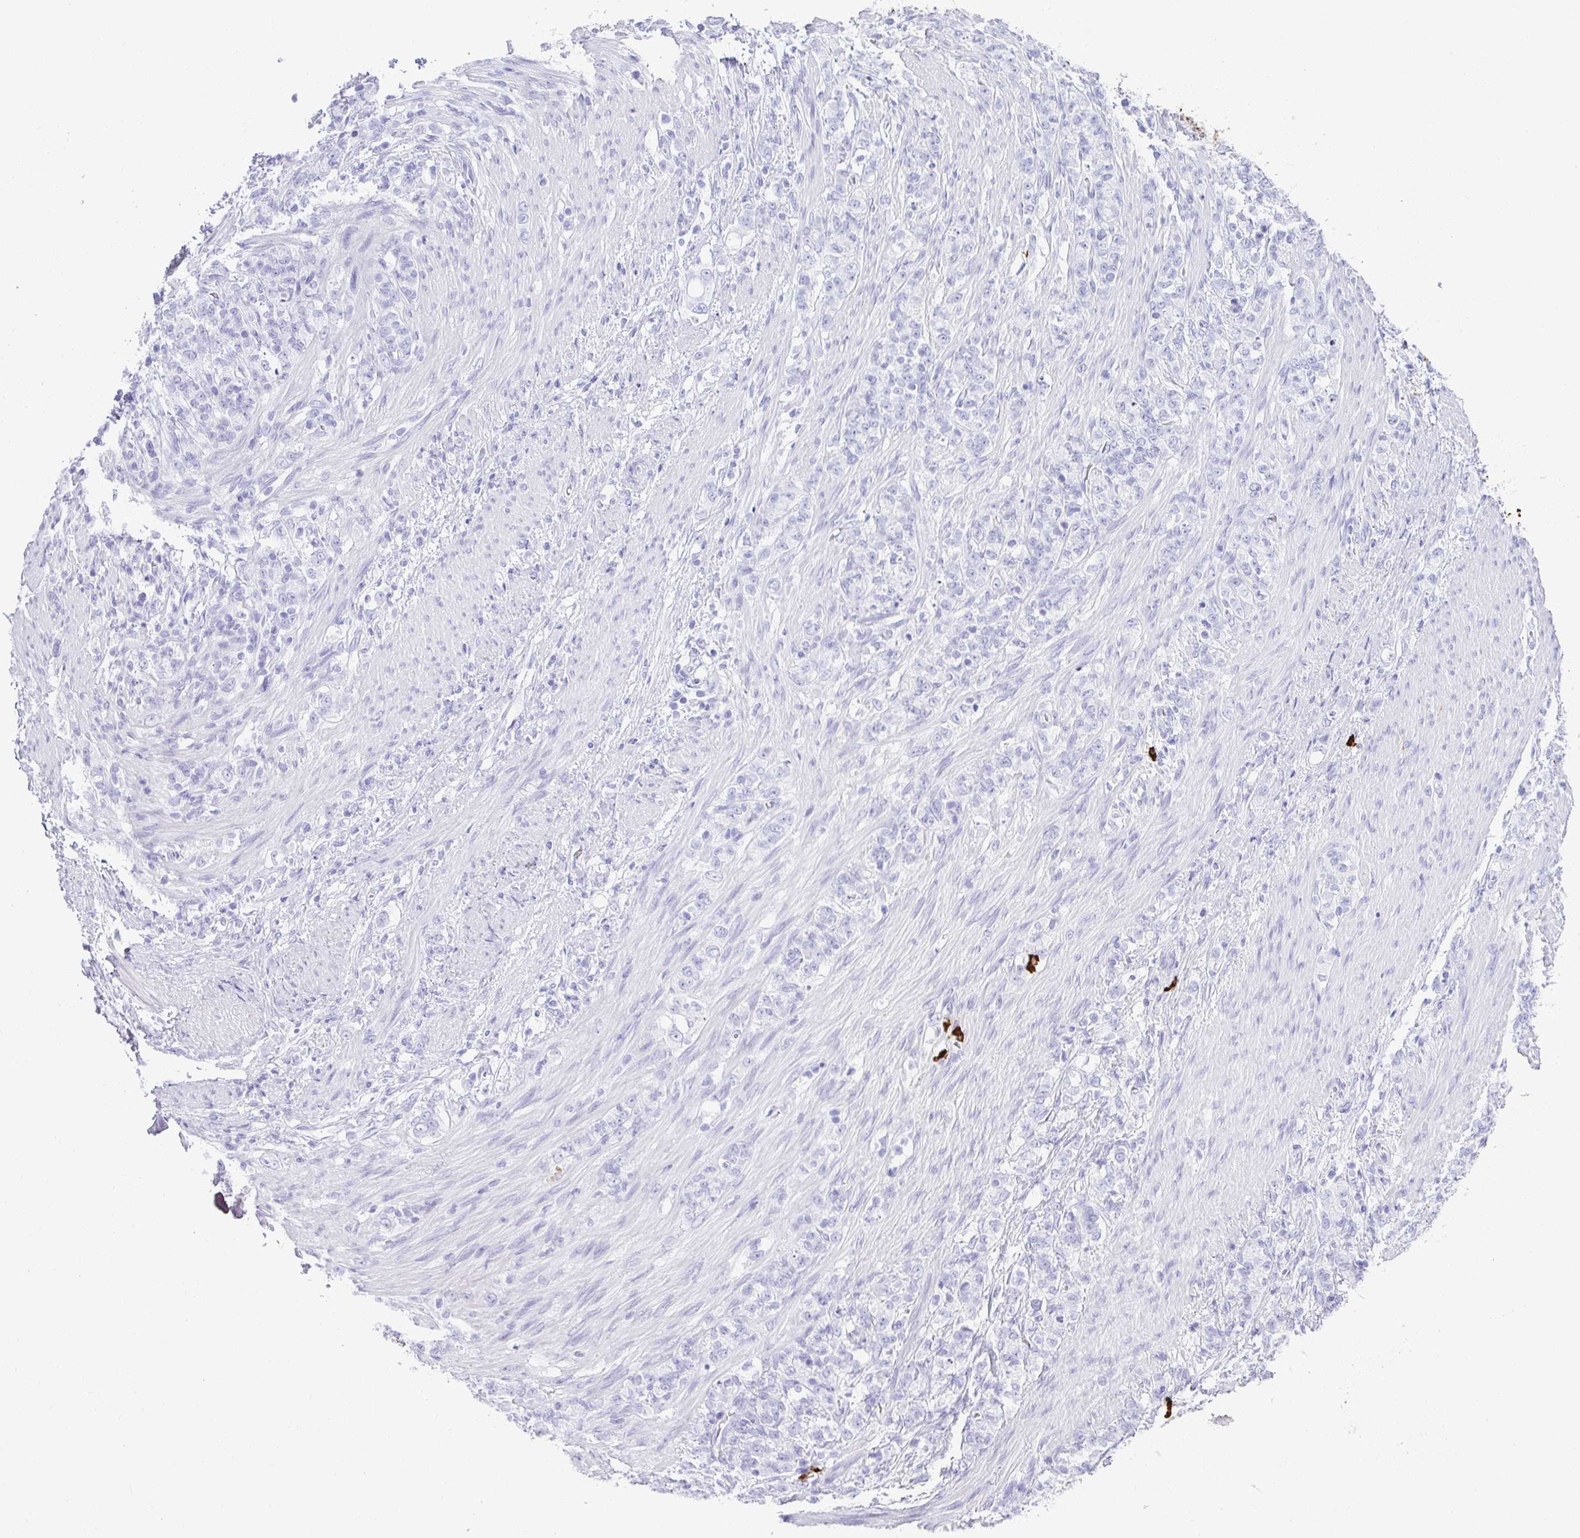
{"staining": {"intensity": "negative", "quantity": "none", "location": "none"}, "tissue": "stomach cancer", "cell_type": "Tumor cells", "image_type": "cancer", "snomed": [{"axis": "morphology", "description": "Adenocarcinoma, NOS"}, {"axis": "topography", "description": "Stomach"}], "caption": "Immunohistochemistry (IHC) micrograph of adenocarcinoma (stomach) stained for a protein (brown), which shows no positivity in tumor cells.", "gene": "CDADC1", "patient": {"sex": "female", "age": 79}}